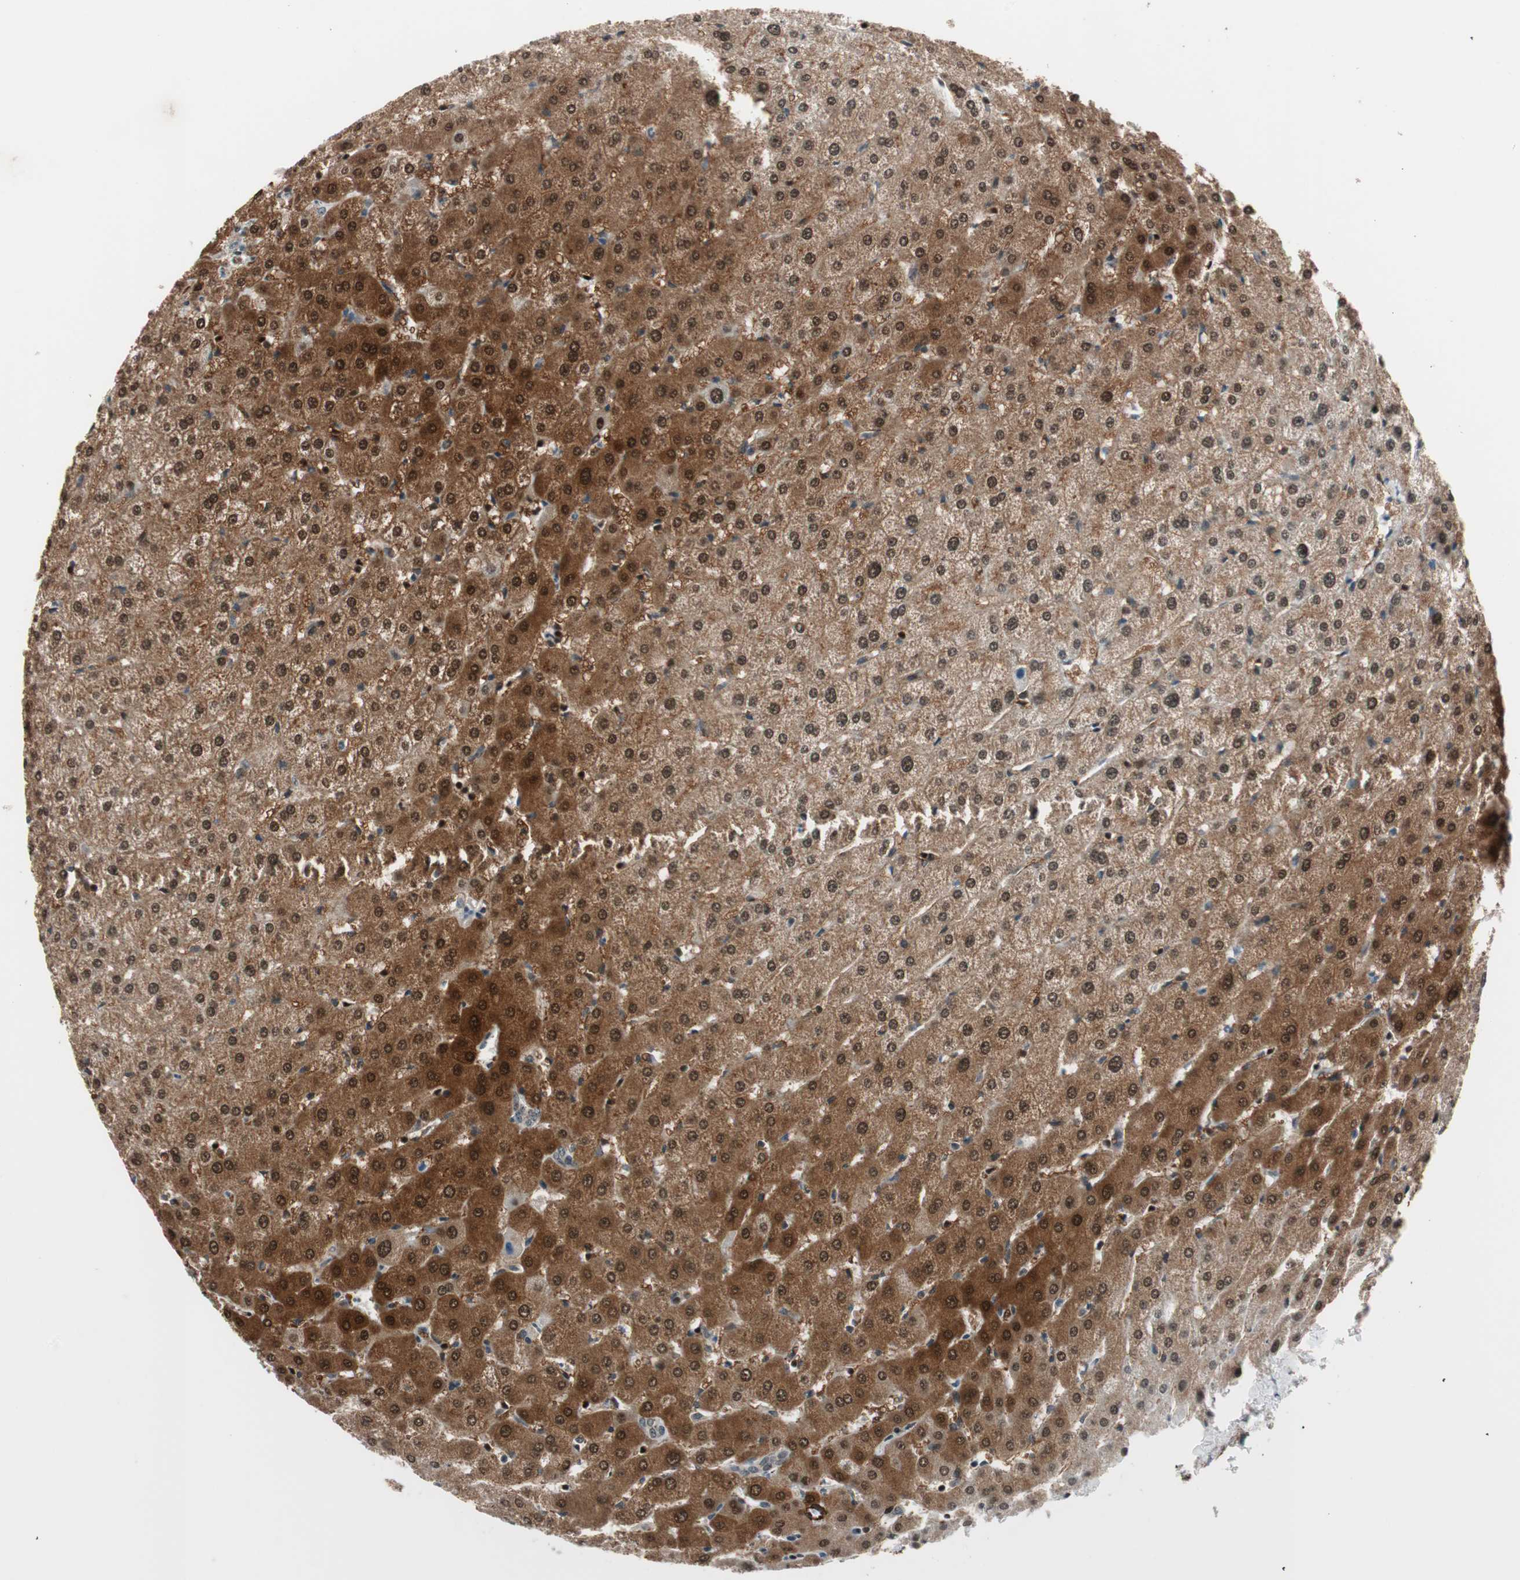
{"staining": {"intensity": "negative", "quantity": "none", "location": "none"}, "tissue": "liver", "cell_type": "Cholangiocytes", "image_type": "normal", "snomed": [{"axis": "morphology", "description": "Normal tissue, NOS"}, {"axis": "morphology", "description": "Fibrosis, NOS"}, {"axis": "topography", "description": "Liver"}], "caption": "A high-resolution histopathology image shows immunohistochemistry (IHC) staining of unremarkable liver, which exhibits no significant positivity in cholangiocytes.", "gene": "CDK19", "patient": {"sex": "female", "age": 29}}